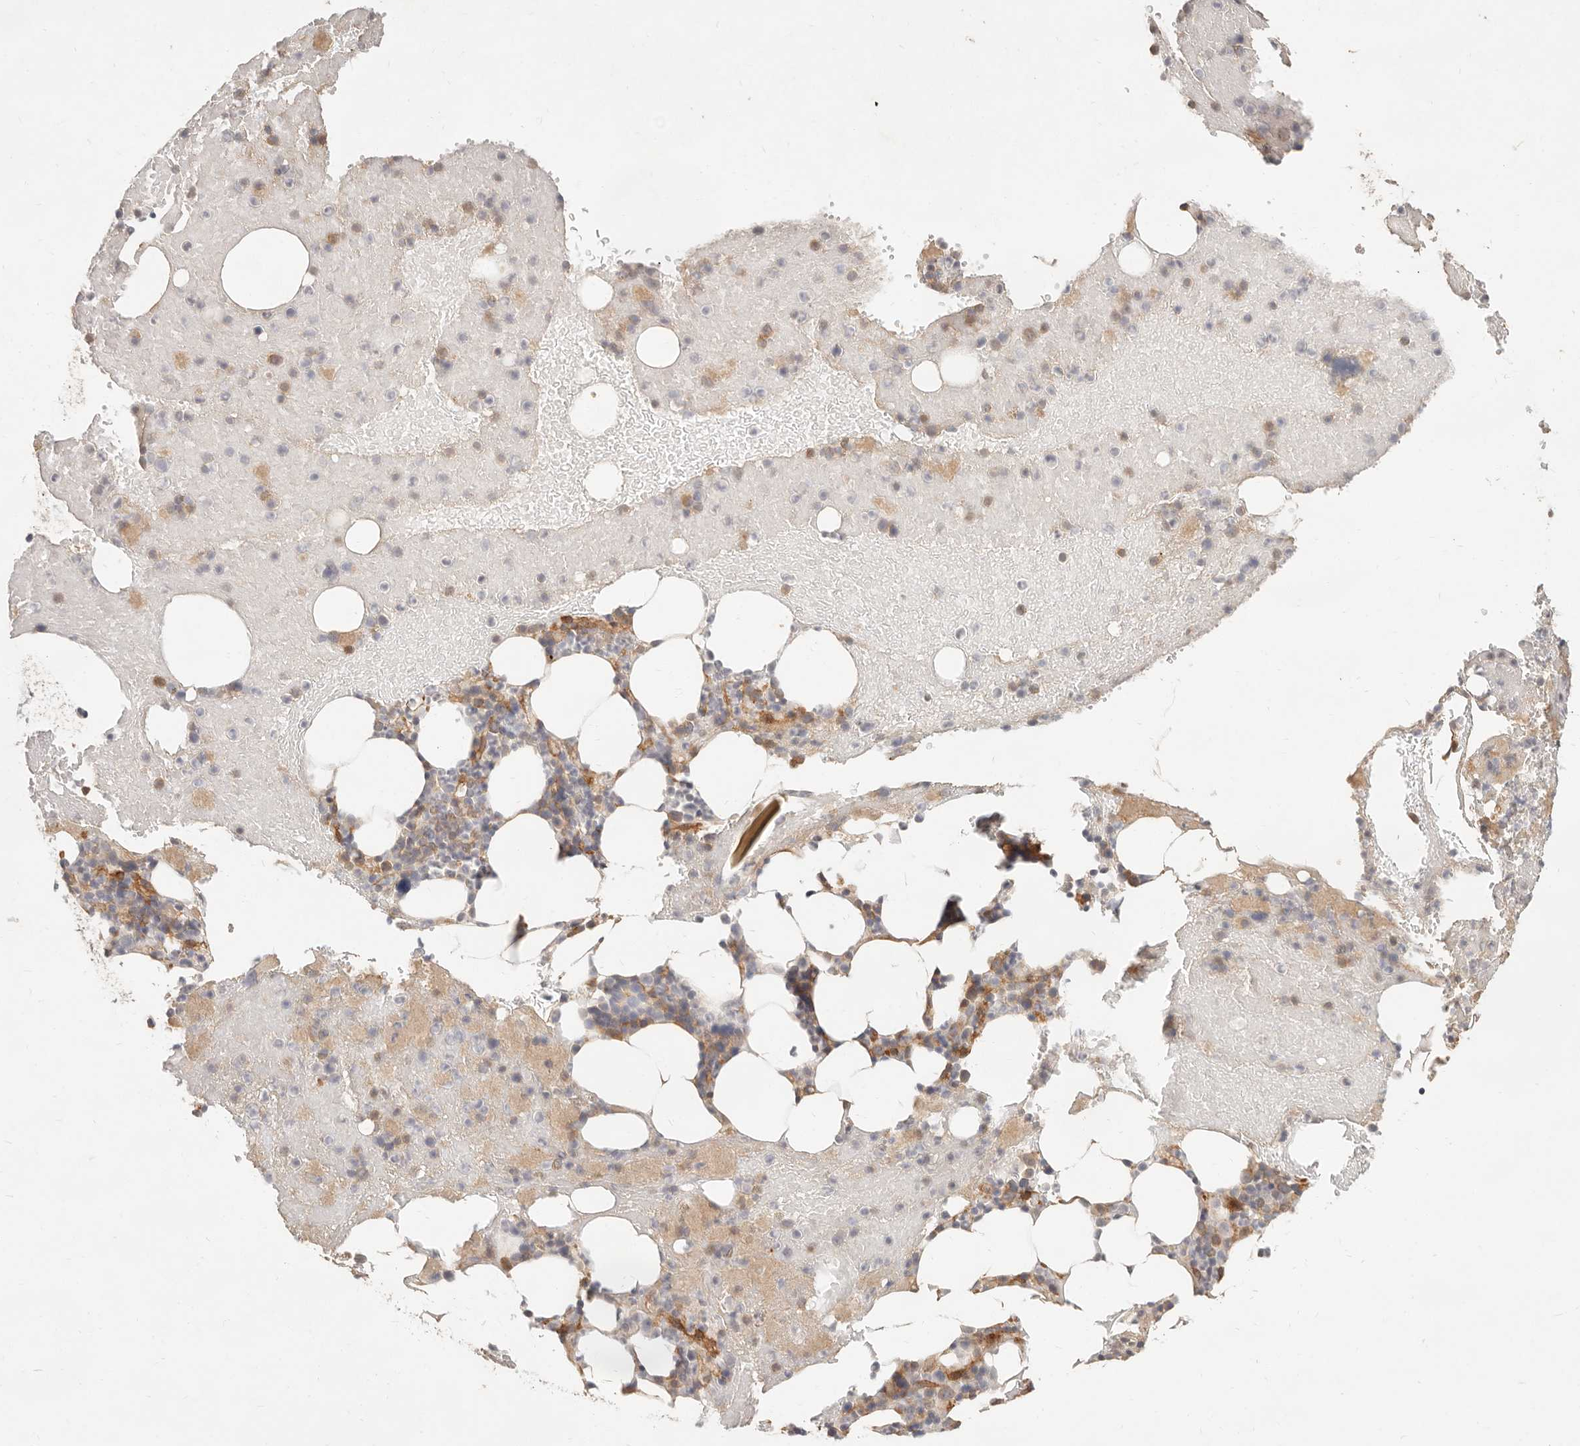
{"staining": {"intensity": "moderate", "quantity": "<25%", "location": "cytoplasmic/membranous"}, "tissue": "bone marrow", "cell_type": "Hematopoietic cells", "image_type": "normal", "snomed": [{"axis": "morphology", "description": "Normal tissue, NOS"}, {"axis": "topography", "description": "Bone marrow"}], "caption": "Protein analysis of normal bone marrow exhibits moderate cytoplasmic/membranous positivity in approximately <25% of hematopoietic cells. Immunohistochemistry (ihc) stains the protein in brown and the nuclei are stained blue.", "gene": "NECAP2", "patient": {"sex": "female", "age": 54}}